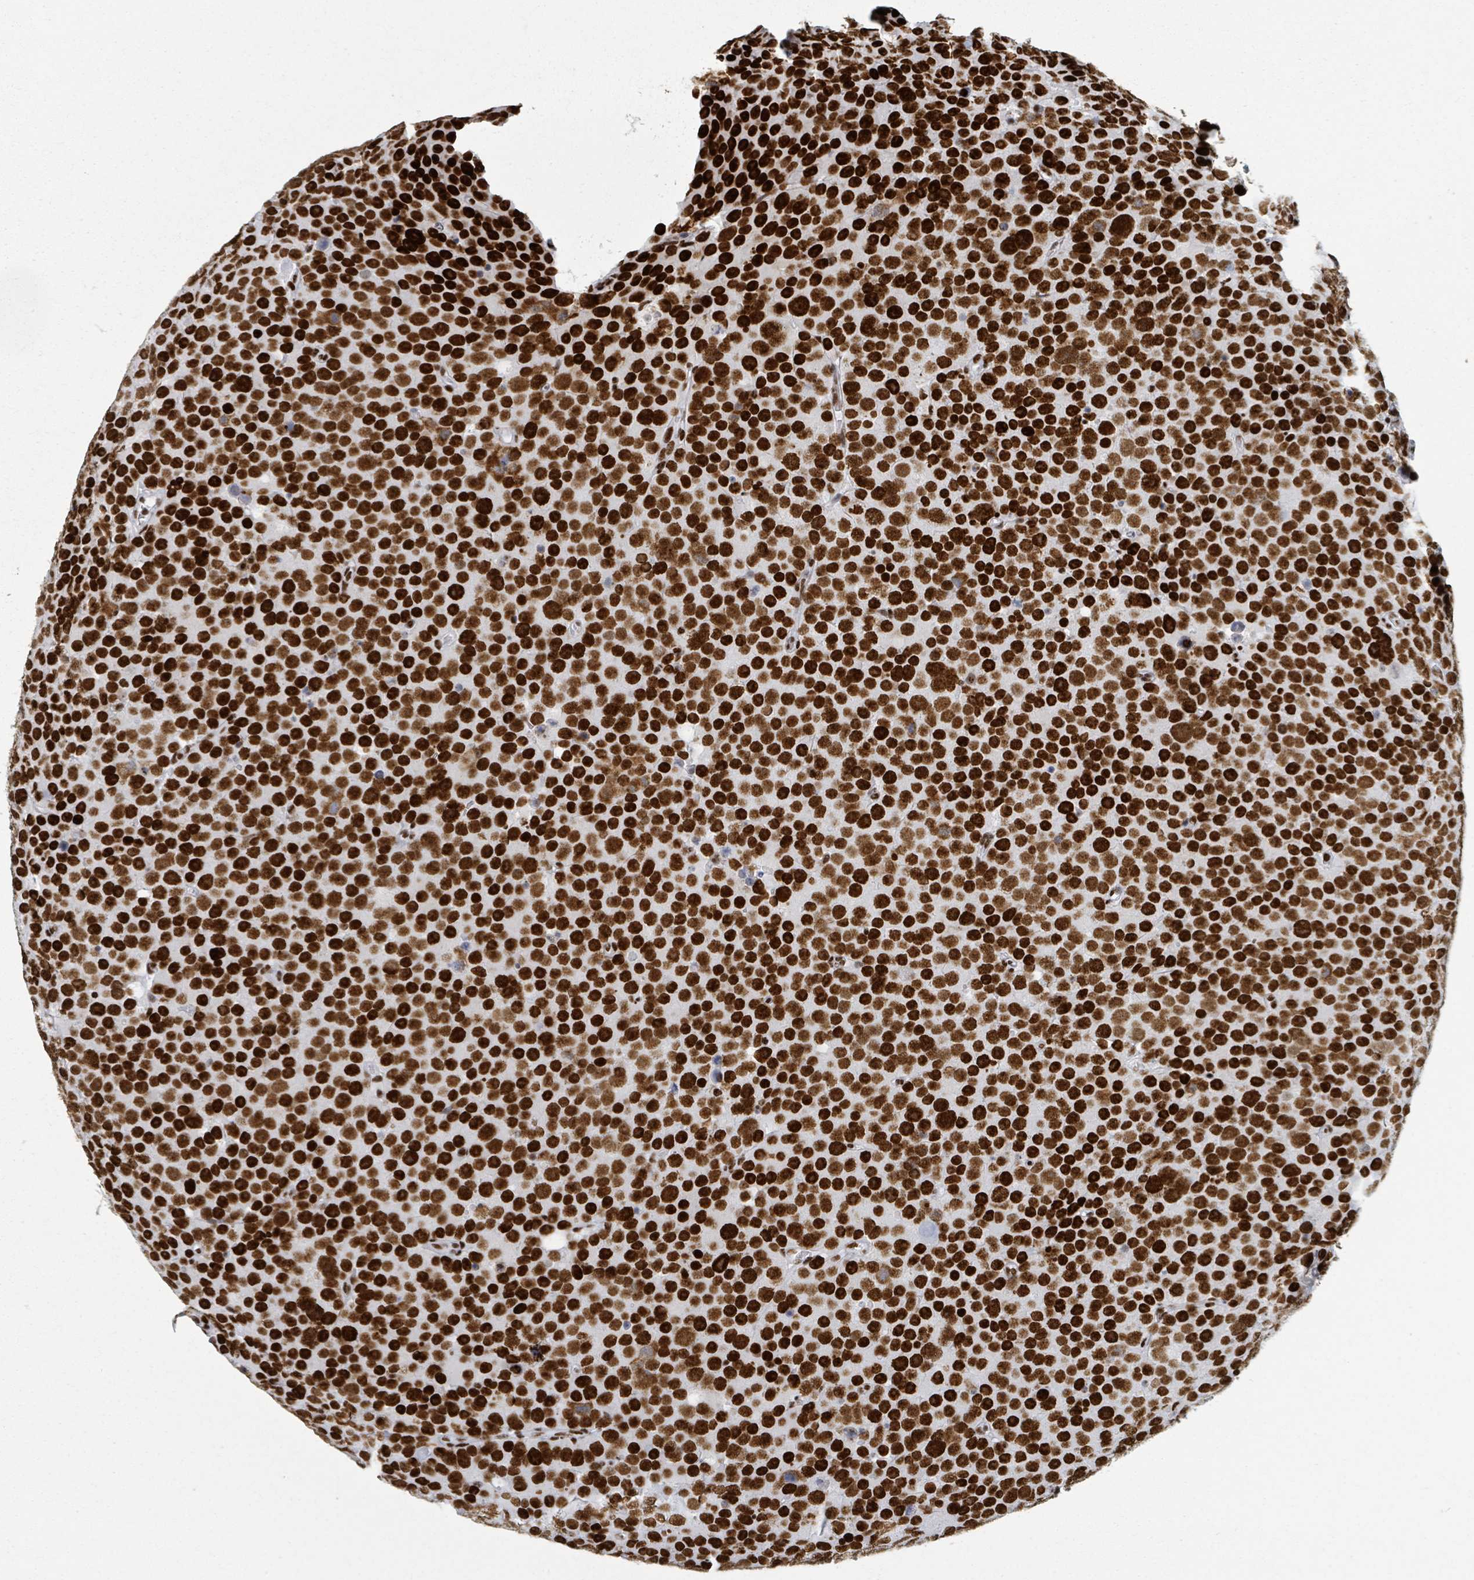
{"staining": {"intensity": "strong", "quantity": ">75%", "location": "nuclear"}, "tissue": "testis cancer", "cell_type": "Tumor cells", "image_type": "cancer", "snomed": [{"axis": "morphology", "description": "Seminoma, NOS"}, {"axis": "topography", "description": "Testis"}], "caption": "Immunohistochemical staining of human testis cancer (seminoma) displays high levels of strong nuclear protein expression in approximately >75% of tumor cells.", "gene": "DHX16", "patient": {"sex": "male", "age": 71}}